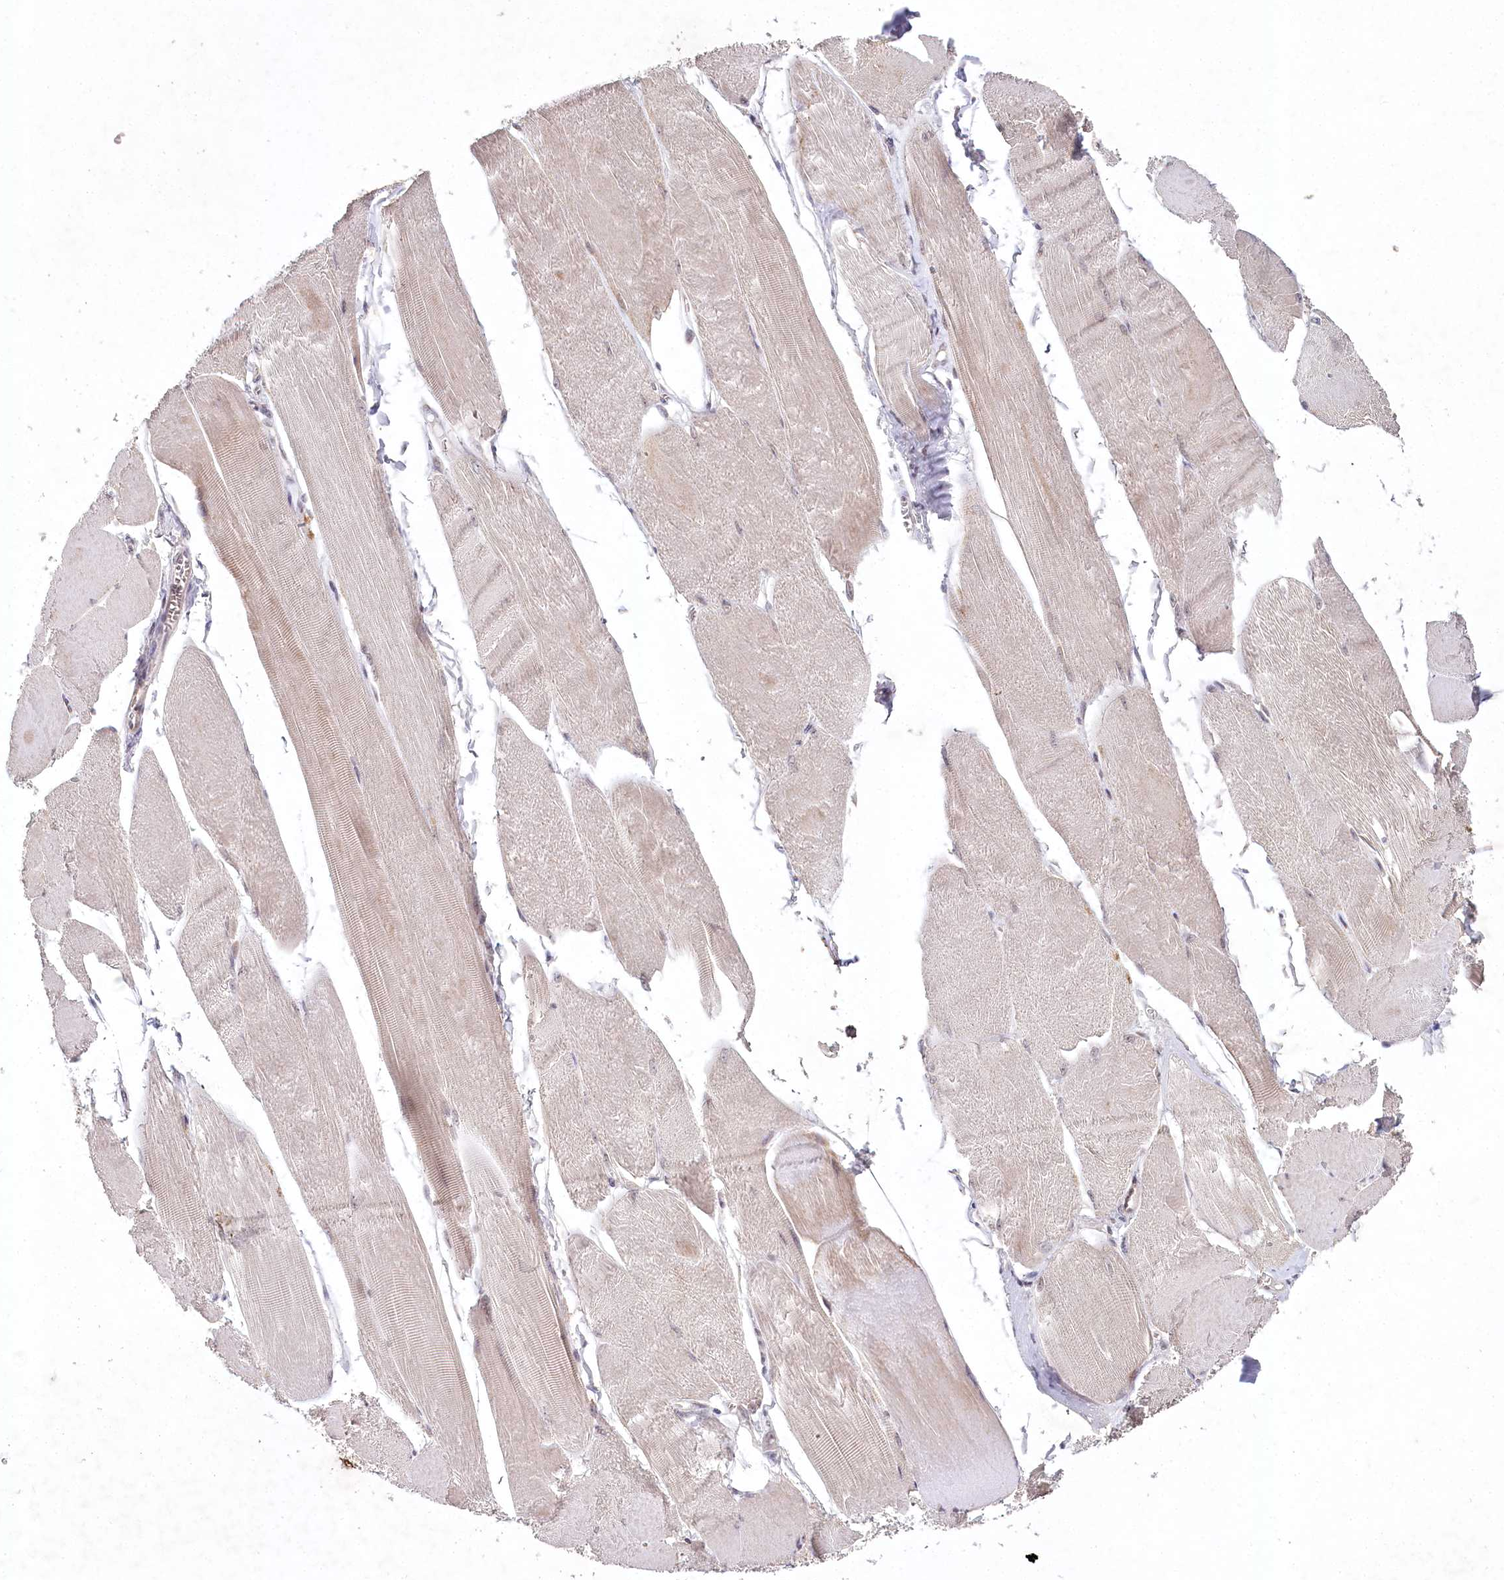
{"staining": {"intensity": "weak", "quantity": "25%-75%", "location": "cytoplasmic/membranous"}, "tissue": "skeletal muscle", "cell_type": "Myocytes", "image_type": "normal", "snomed": [{"axis": "morphology", "description": "Normal tissue, NOS"}, {"axis": "morphology", "description": "Basal cell carcinoma"}, {"axis": "topography", "description": "Skeletal muscle"}], "caption": "IHC (DAB (3,3'-diaminobenzidine)) staining of benign skeletal muscle displays weak cytoplasmic/membranous protein staining in approximately 25%-75% of myocytes.", "gene": "AMTN", "patient": {"sex": "female", "age": 64}}